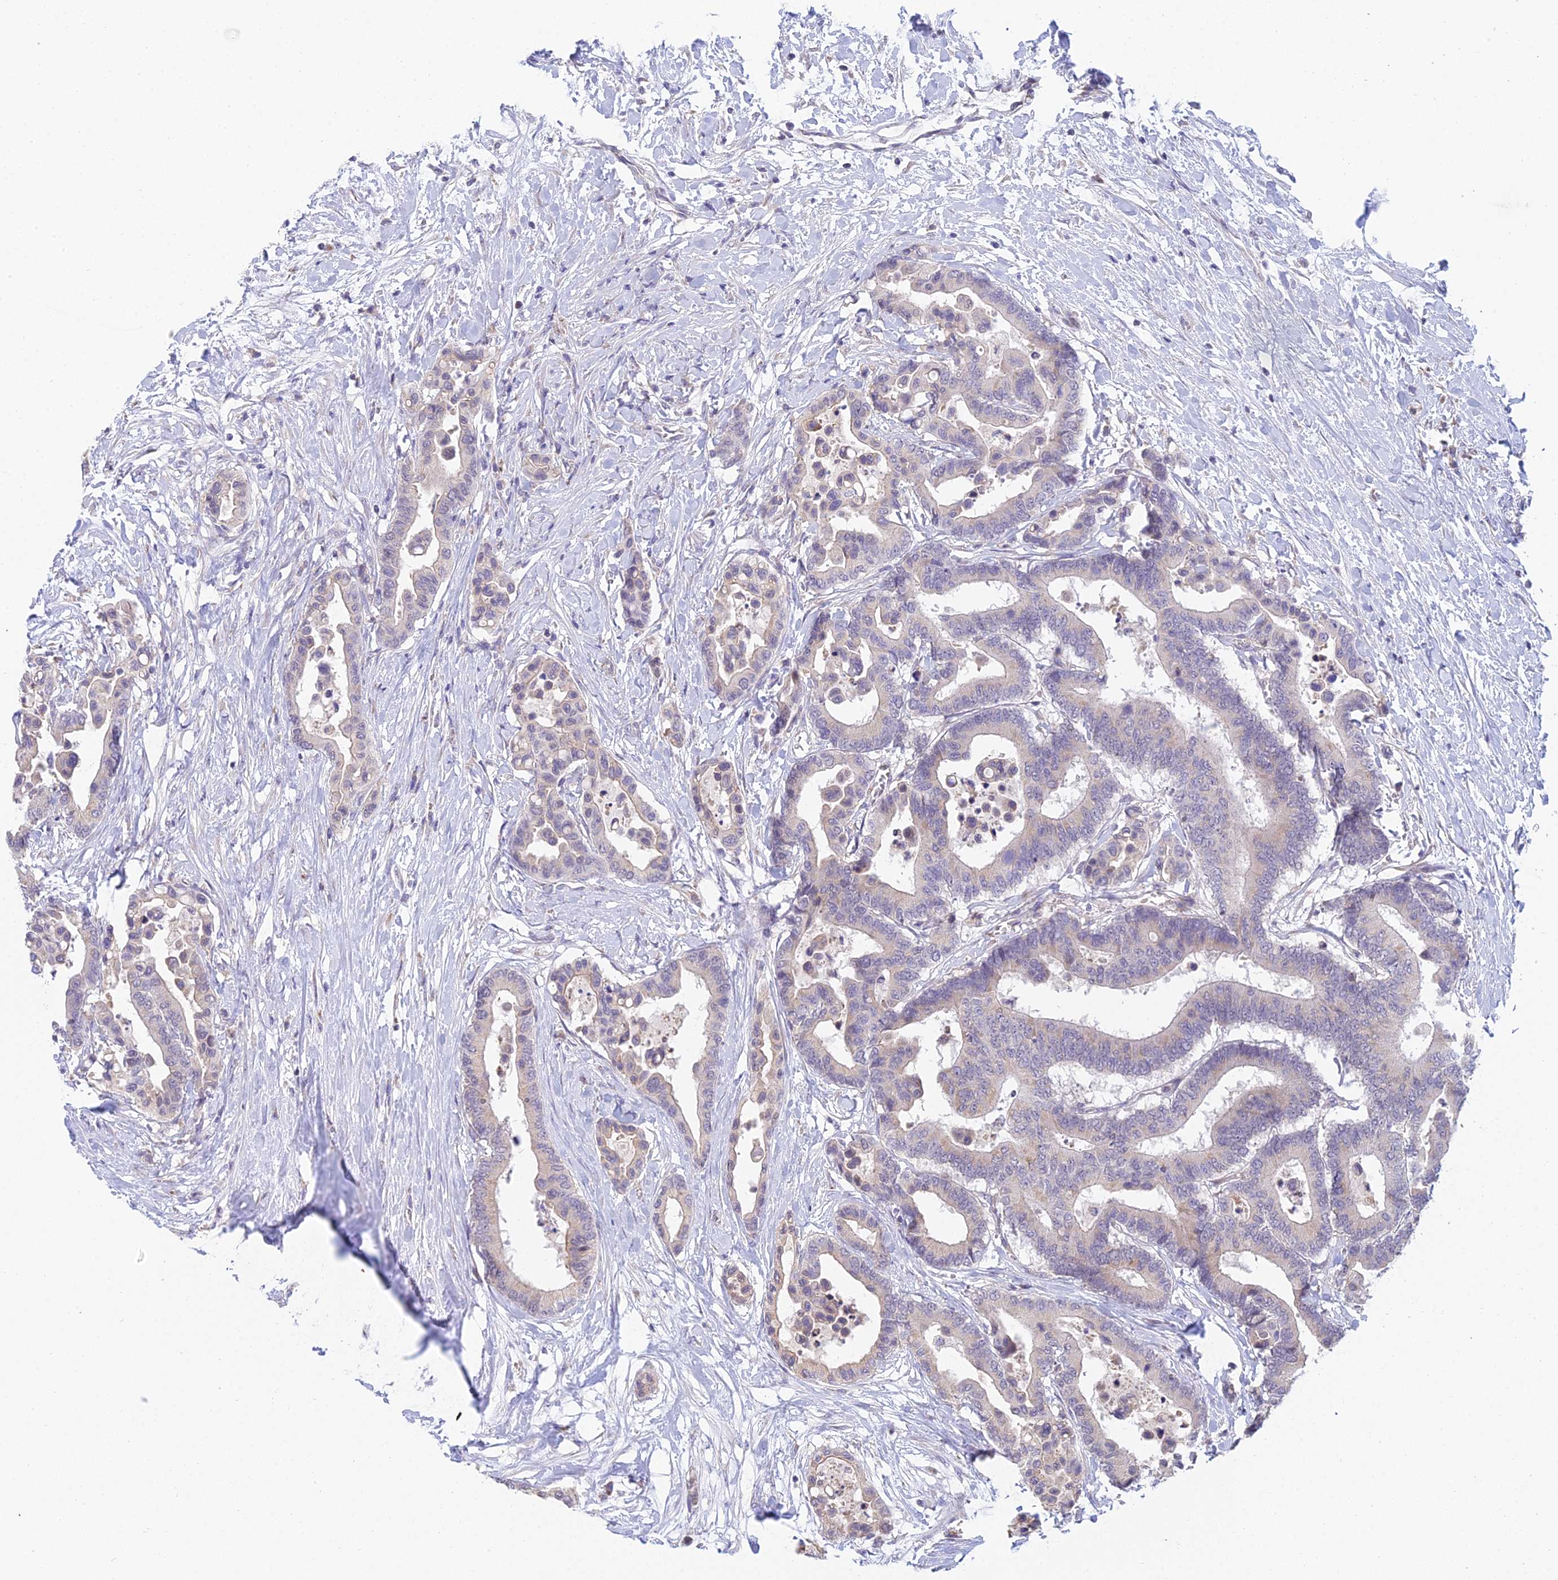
{"staining": {"intensity": "weak", "quantity": "<25%", "location": "cytoplasmic/membranous"}, "tissue": "colorectal cancer", "cell_type": "Tumor cells", "image_type": "cancer", "snomed": [{"axis": "morphology", "description": "Normal tissue, NOS"}, {"axis": "morphology", "description": "Adenocarcinoma, NOS"}, {"axis": "topography", "description": "Colon"}], "caption": "Tumor cells show no significant staining in colorectal cancer (adenocarcinoma).", "gene": "CFAP206", "patient": {"sex": "male", "age": 82}}